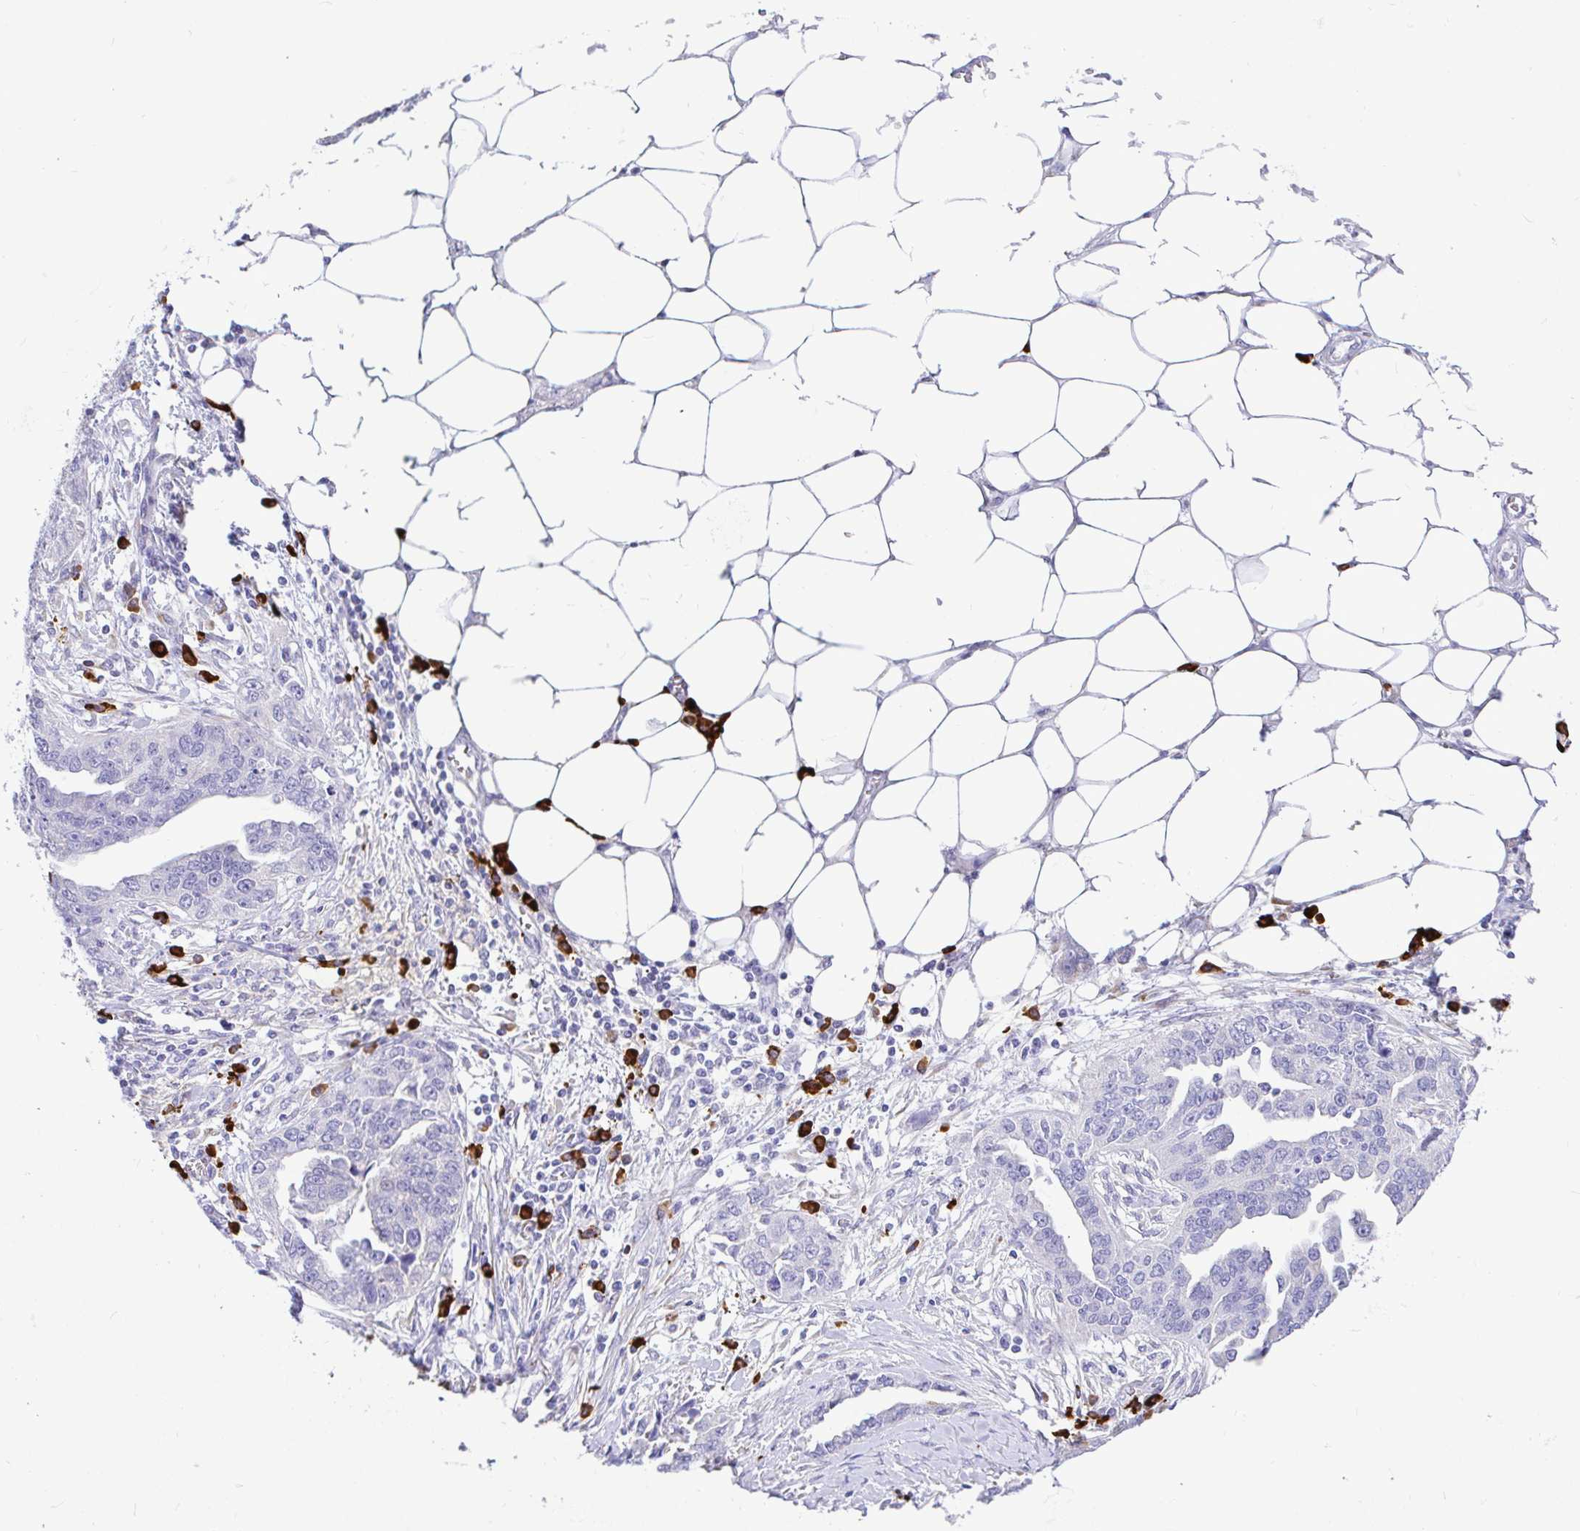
{"staining": {"intensity": "negative", "quantity": "none", "location": "none"}, "tissue": "ovarian cancer", "cell_type": "Tumor cells", "image_type": "cancer", "snomed": [{"axis": "morphology", "description": "Cystadenocarcinoma, serous, NOS"}, {"axis": "topography", "description": "Ovary"}], "caption": "This is a histopathology image of IHC staining of ovarian cancer, which shows no positivity in tumor cells. The staining was performed using DAB to visualize the protein expression in brown, while the nuclei were stained in blue with hematoxylin (Magnification: 20x).", "gene": "CCDC62", "patient": {"sex": "female", "age": 75}}